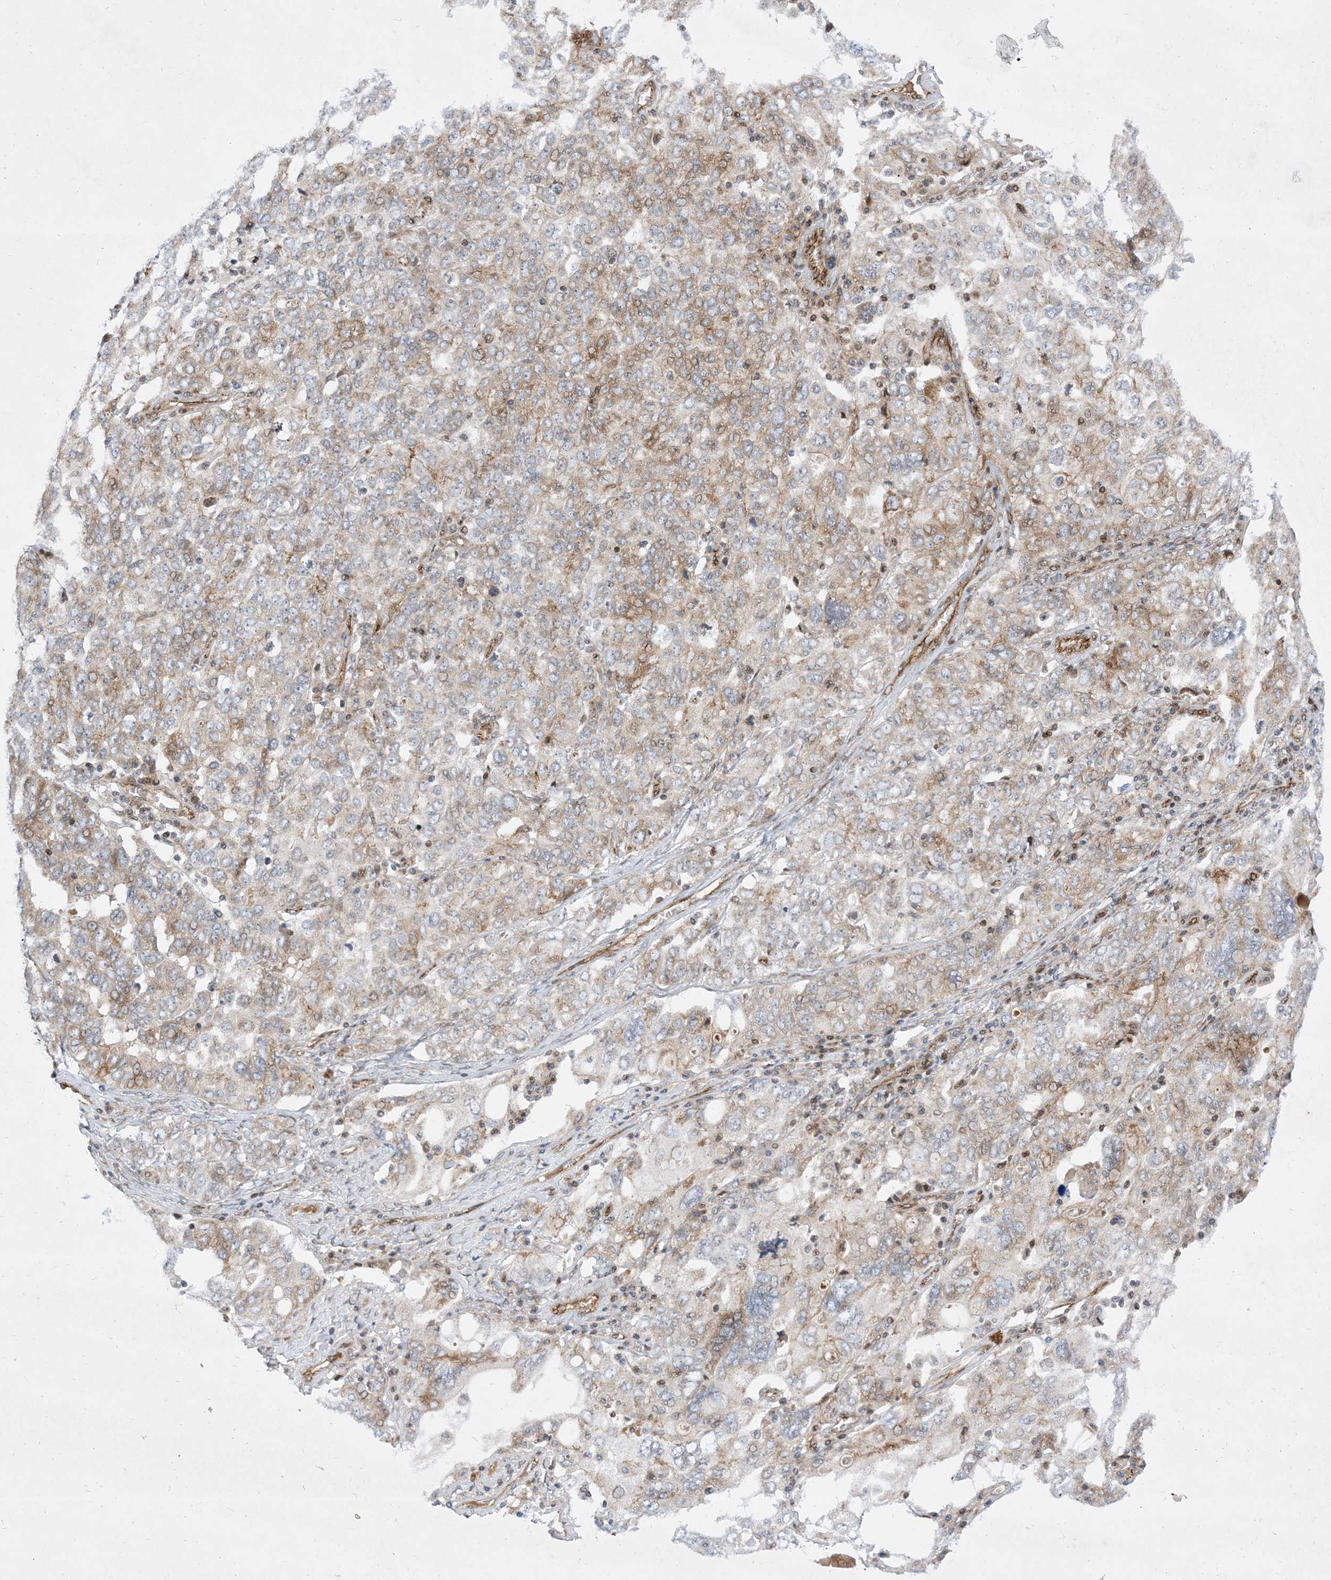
{"staining": {"intensity": "moderate", "quantity": "<25%", "location": "cytoplasmic/membranous"}, "tissue": "ovarian cancer", "cell_type": "Tumor cells", "image_type": "cancer", "snomed": [{"axis": "morphology", "description": "Carcinoma, endometroid"}, {"axis": "topography", "description": "Ovary"}], "caption": "Immunohistochemistry micrograph of neoplastic tissue: ovarian cancer stained using immunohistochemistry reveals low levels of moderate protein expression localized specifically in the cytoplasmic/membranous of tumor cells, appearing as a cytoplasmic/membranous brown color.", "gene": "TYSND1", "patient": {"sex": "female", "age": 62}}